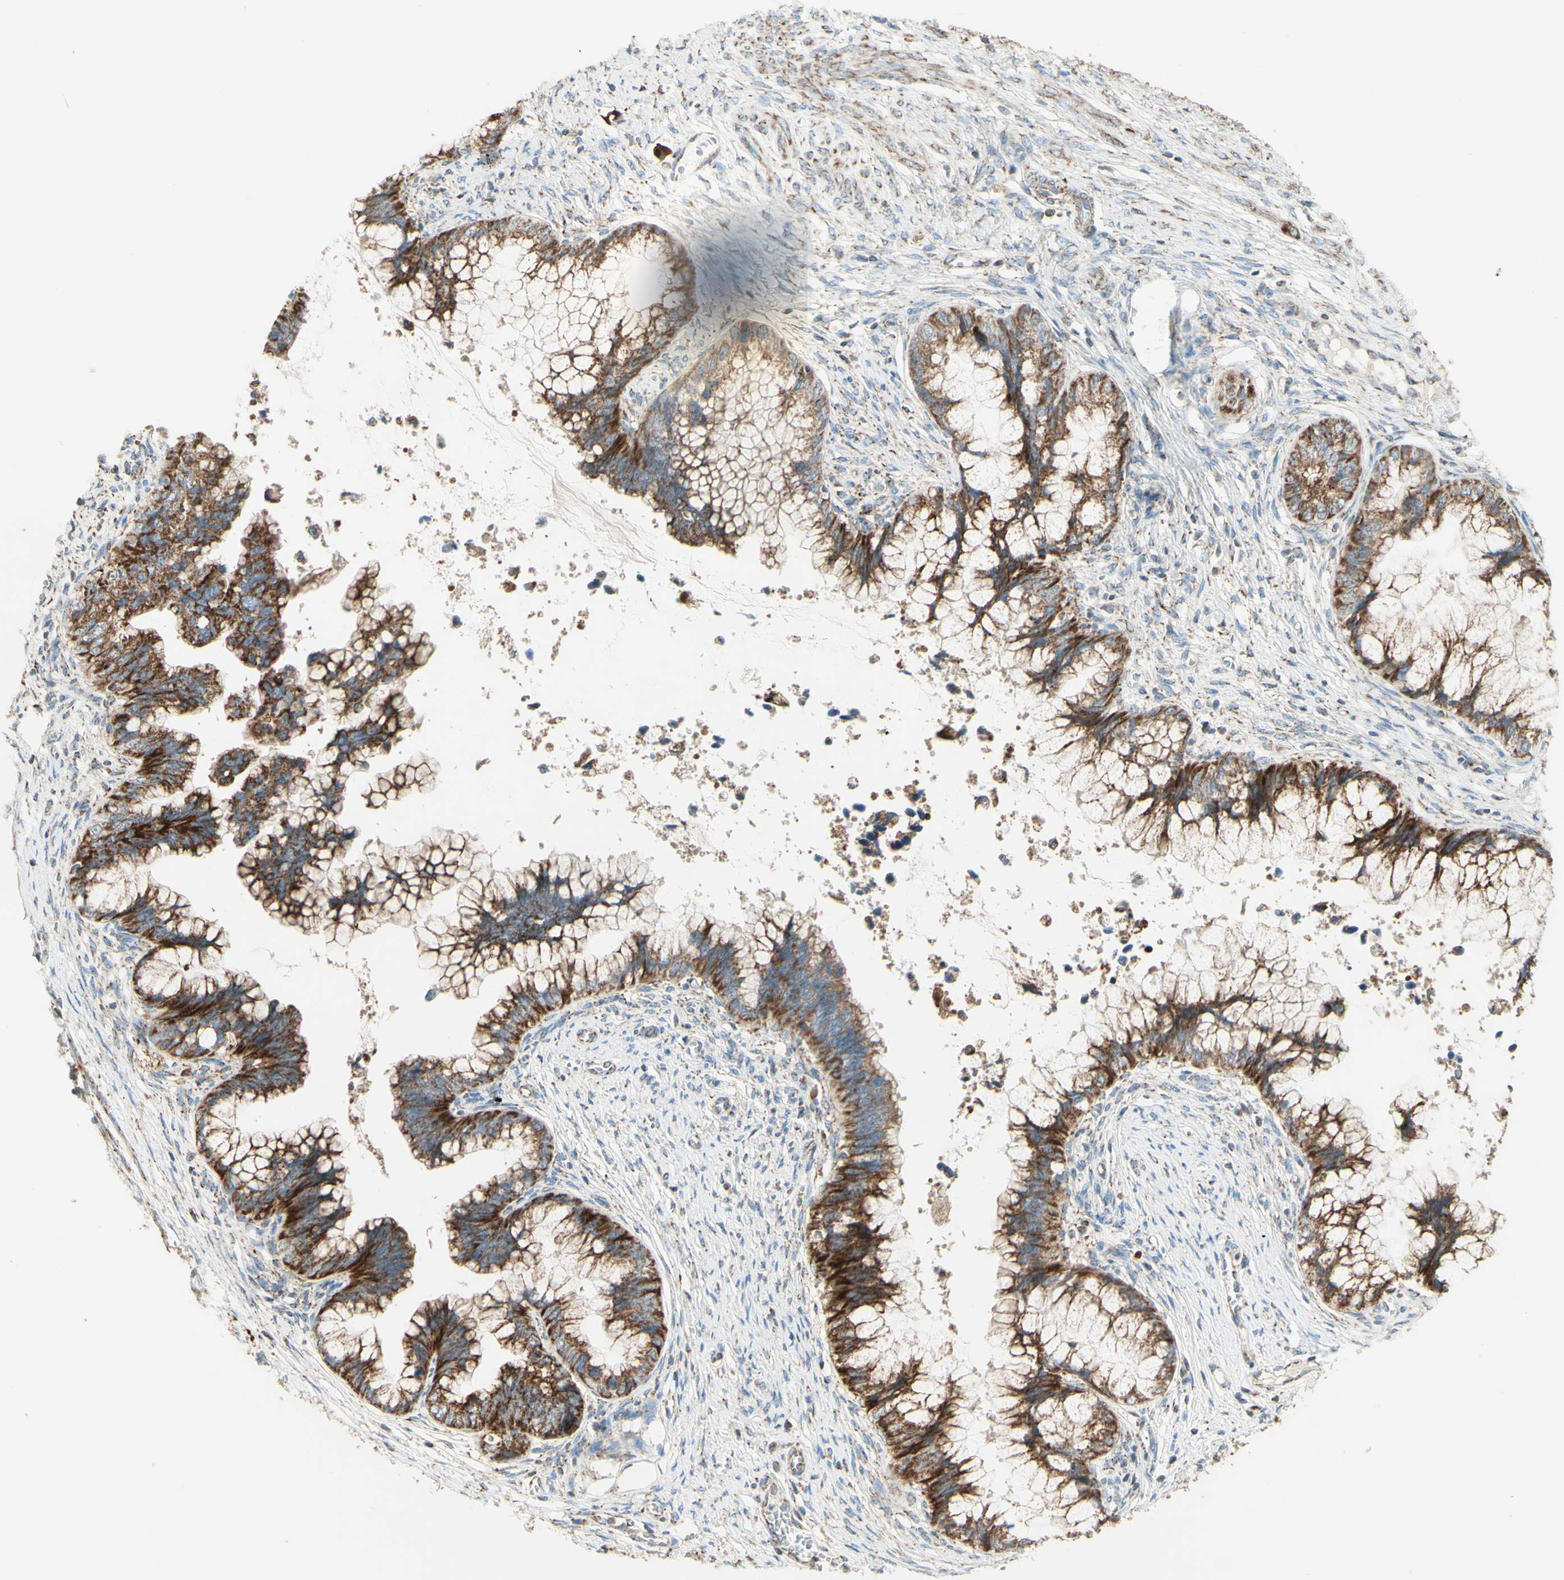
{"staining": {"intensity": "strong", "quantity": ">75%", "location": "cytoplasmic/membranous"}, "tissue": "cervical cancer", "cell_type": "Tumor cells", "image_type": "cancer", "snomed": [{"axis": "morphology", "description": "Adenocarcinoma, NOS"}, {"axis": "topography", "description": "Cervix"}], "caption": "Cervical adenocarcinoma was stained to show a protein in brown. There is high levels of strong cytoplasmic/membranous expression in about >75% of tumor cells.", "gene": "ARMC10", "patient": {"sex": "female", "age": 44}}